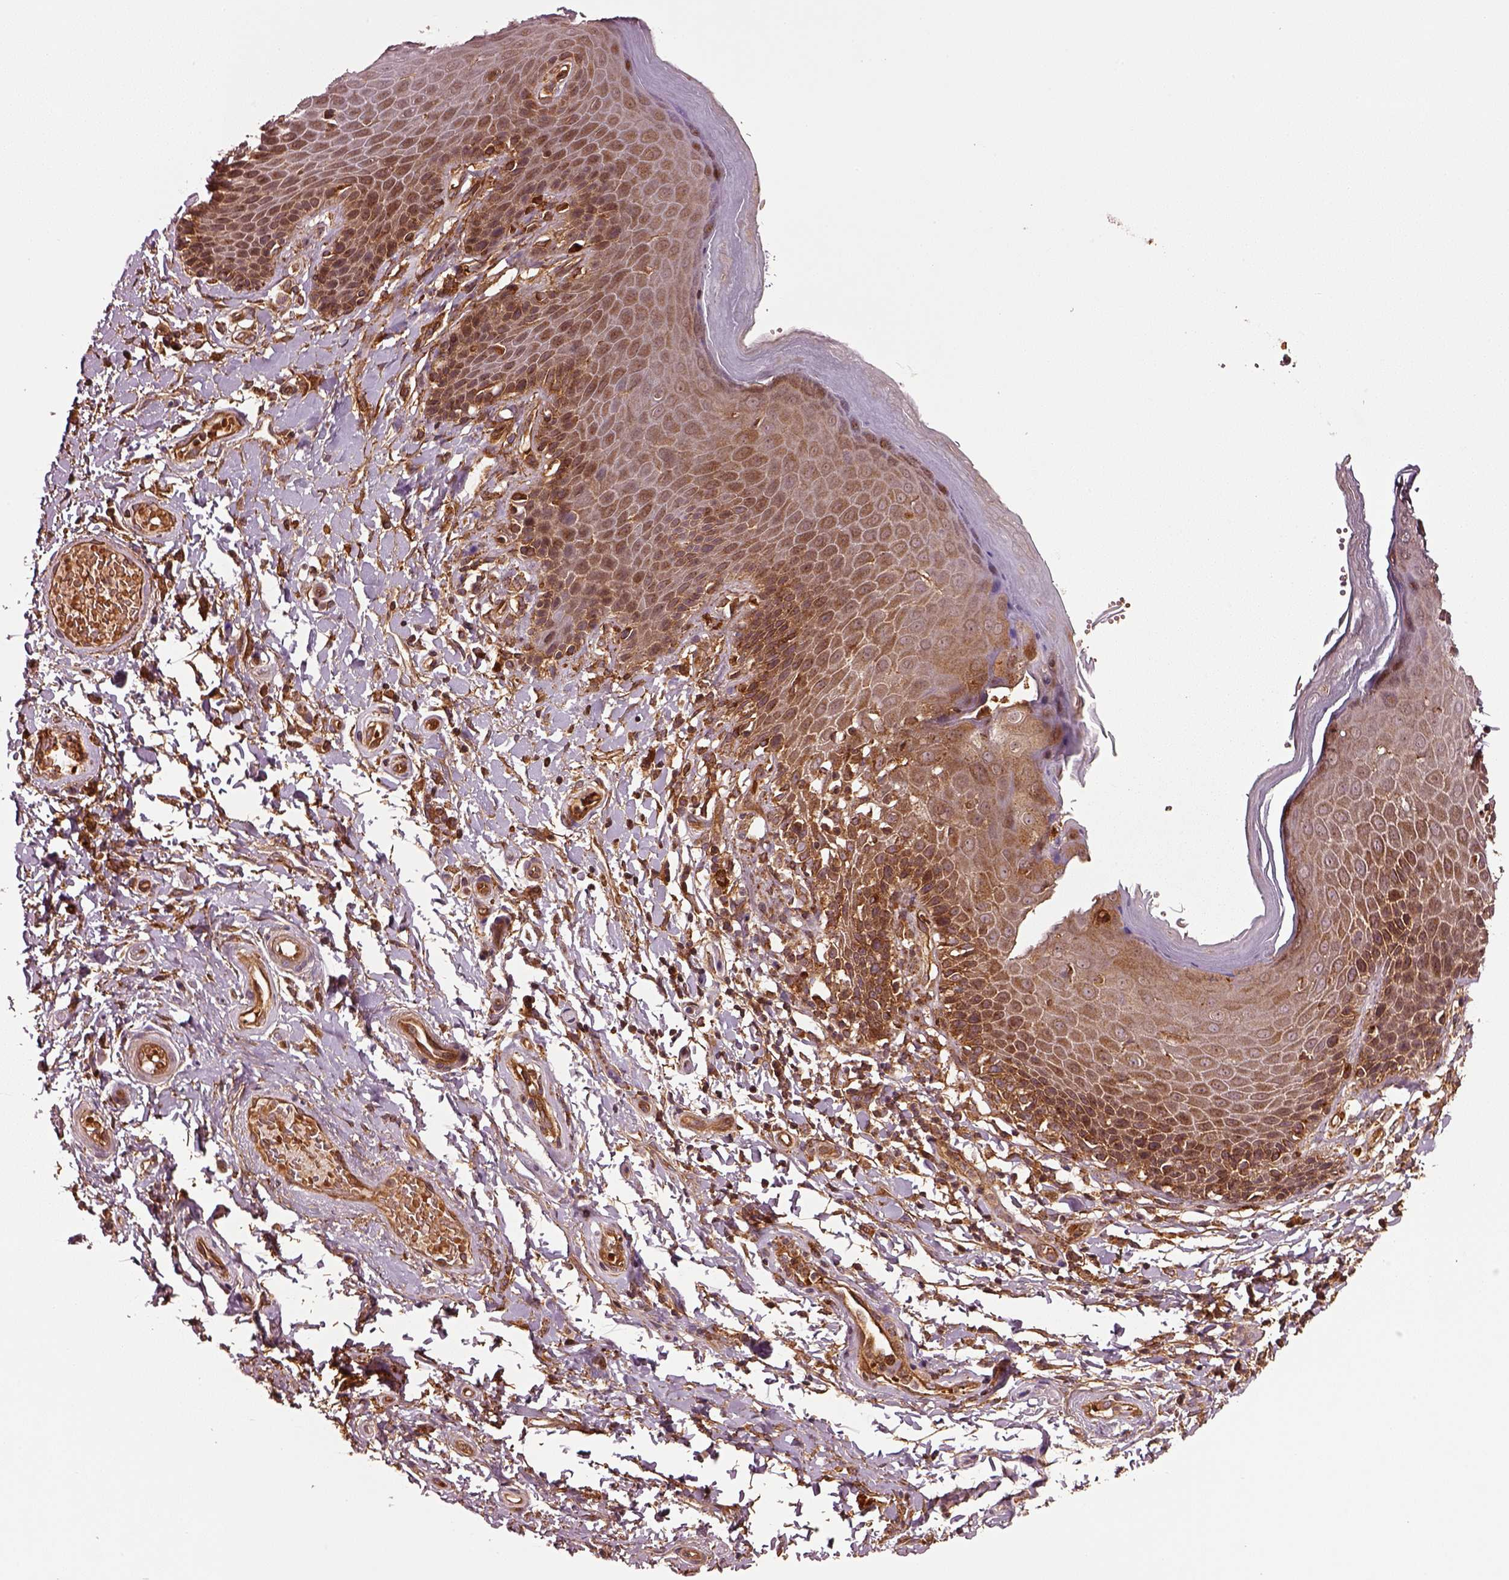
{"staining": {"intensity": "moderate", "quantity": ">75%", "location": "cytoplasmic/membranous"}, "tissue": "skin", "cell_type": "Epidermal cells", "image_type": "normal", "snomed": [{"axis": "morphology", "description": "Normal tissue, NOS"}, {"axis": "topography", "description": "Anal"}, {"axis": "topography", "description": "Peripheral nerve tissue"}], "caption": "Protein positivity by immunohistochemistry demonstrates moderate cytoplasmic/membranous positivity in approximately >75% of epidermal cells in unremarkable skin.", "gene": "WASHC2A", "patient": {"sex": "male", "age": 51}}